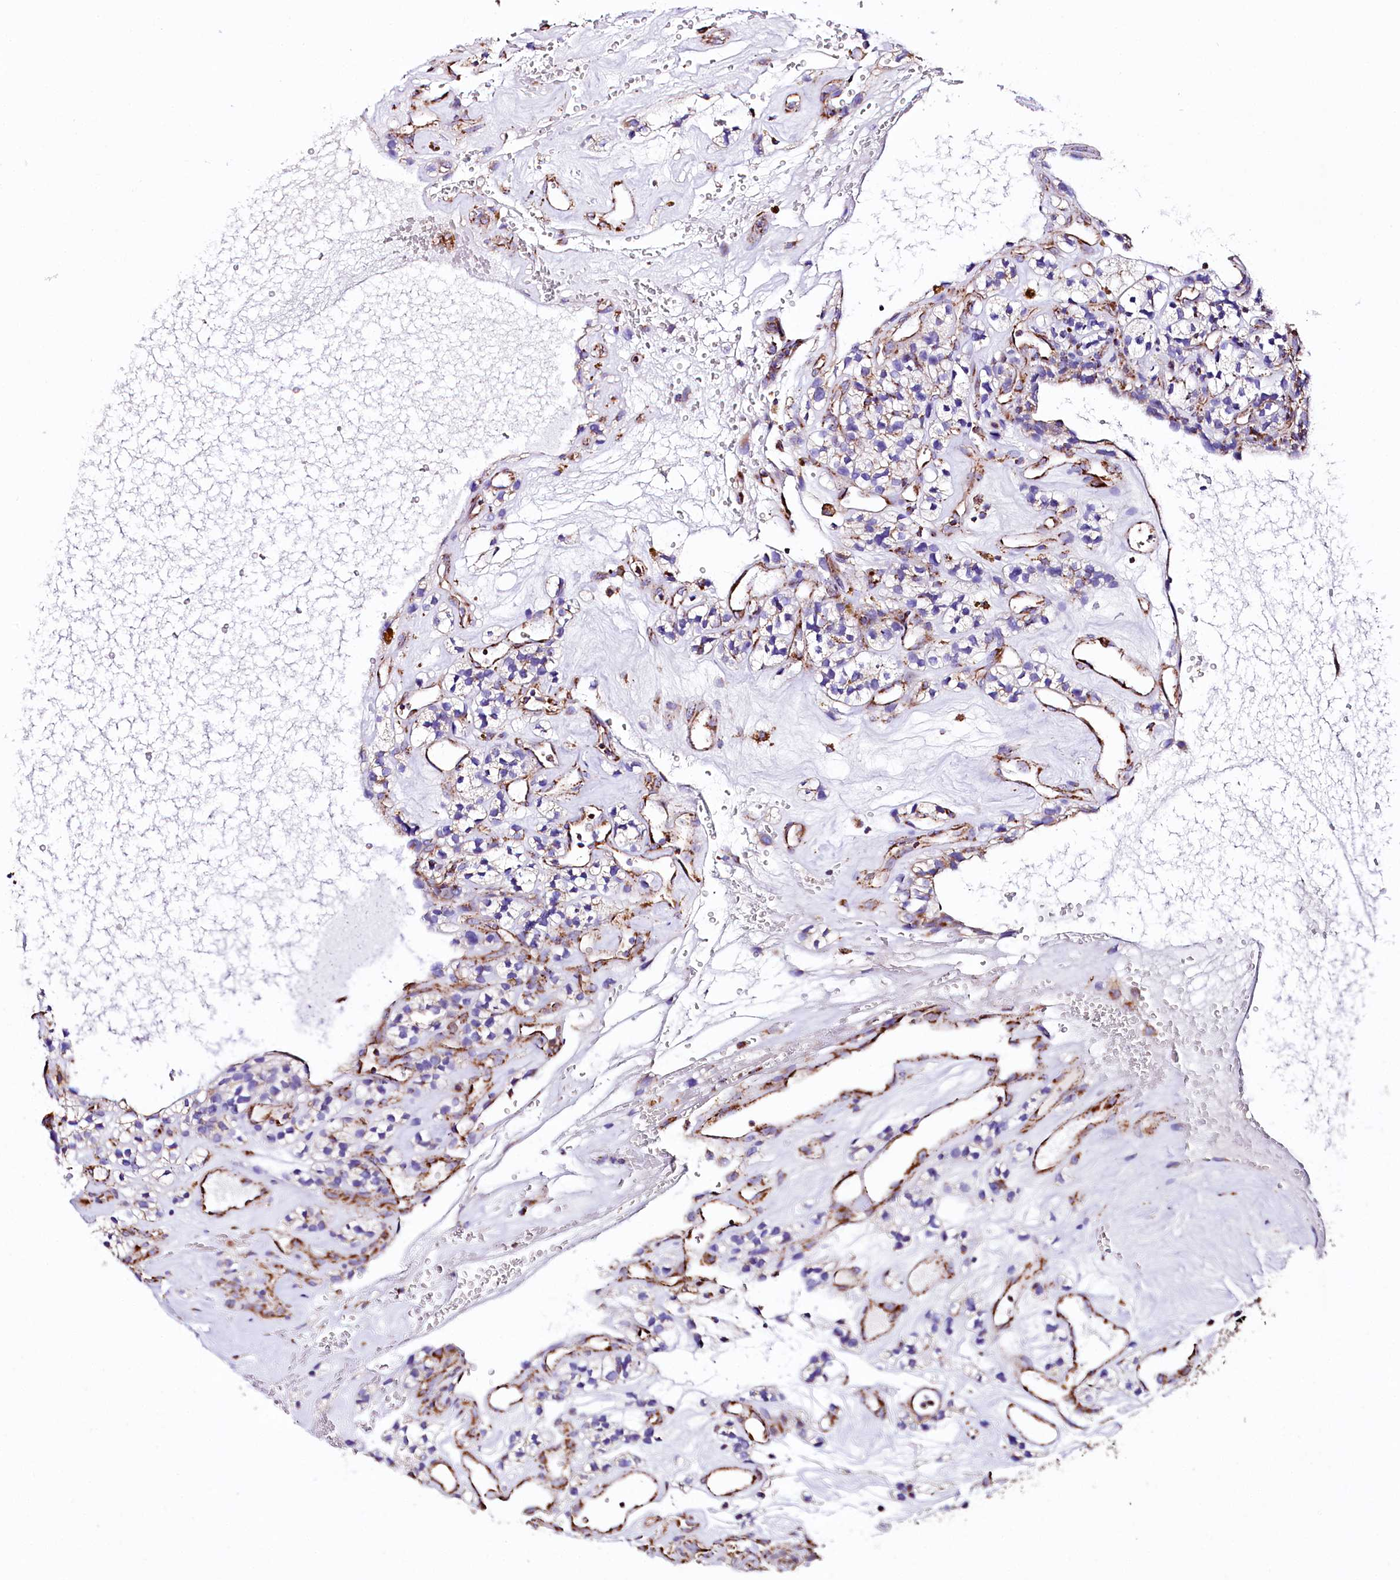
{"staining": {"intensity": "moderate", "quantity": "25%-75%", "location": "cytoplasmic/membranous"}, "tissue": "renal cancer", "cell_type": "Tumor cells", "image_type": "cancer", "snomed": [{"axis": "morphology", "description": "Adenocarcinoma, NOS"}, {"axis": "topography", "description": "Kidney"}], "caption": "A photomicrograph of renal adenocarcinoma stained for a protein shows moderate cytoplasmic/membranous brown staining in tumor cells.", "gene": "APLP2", "patient": {"sex": "female", "age": 57}}